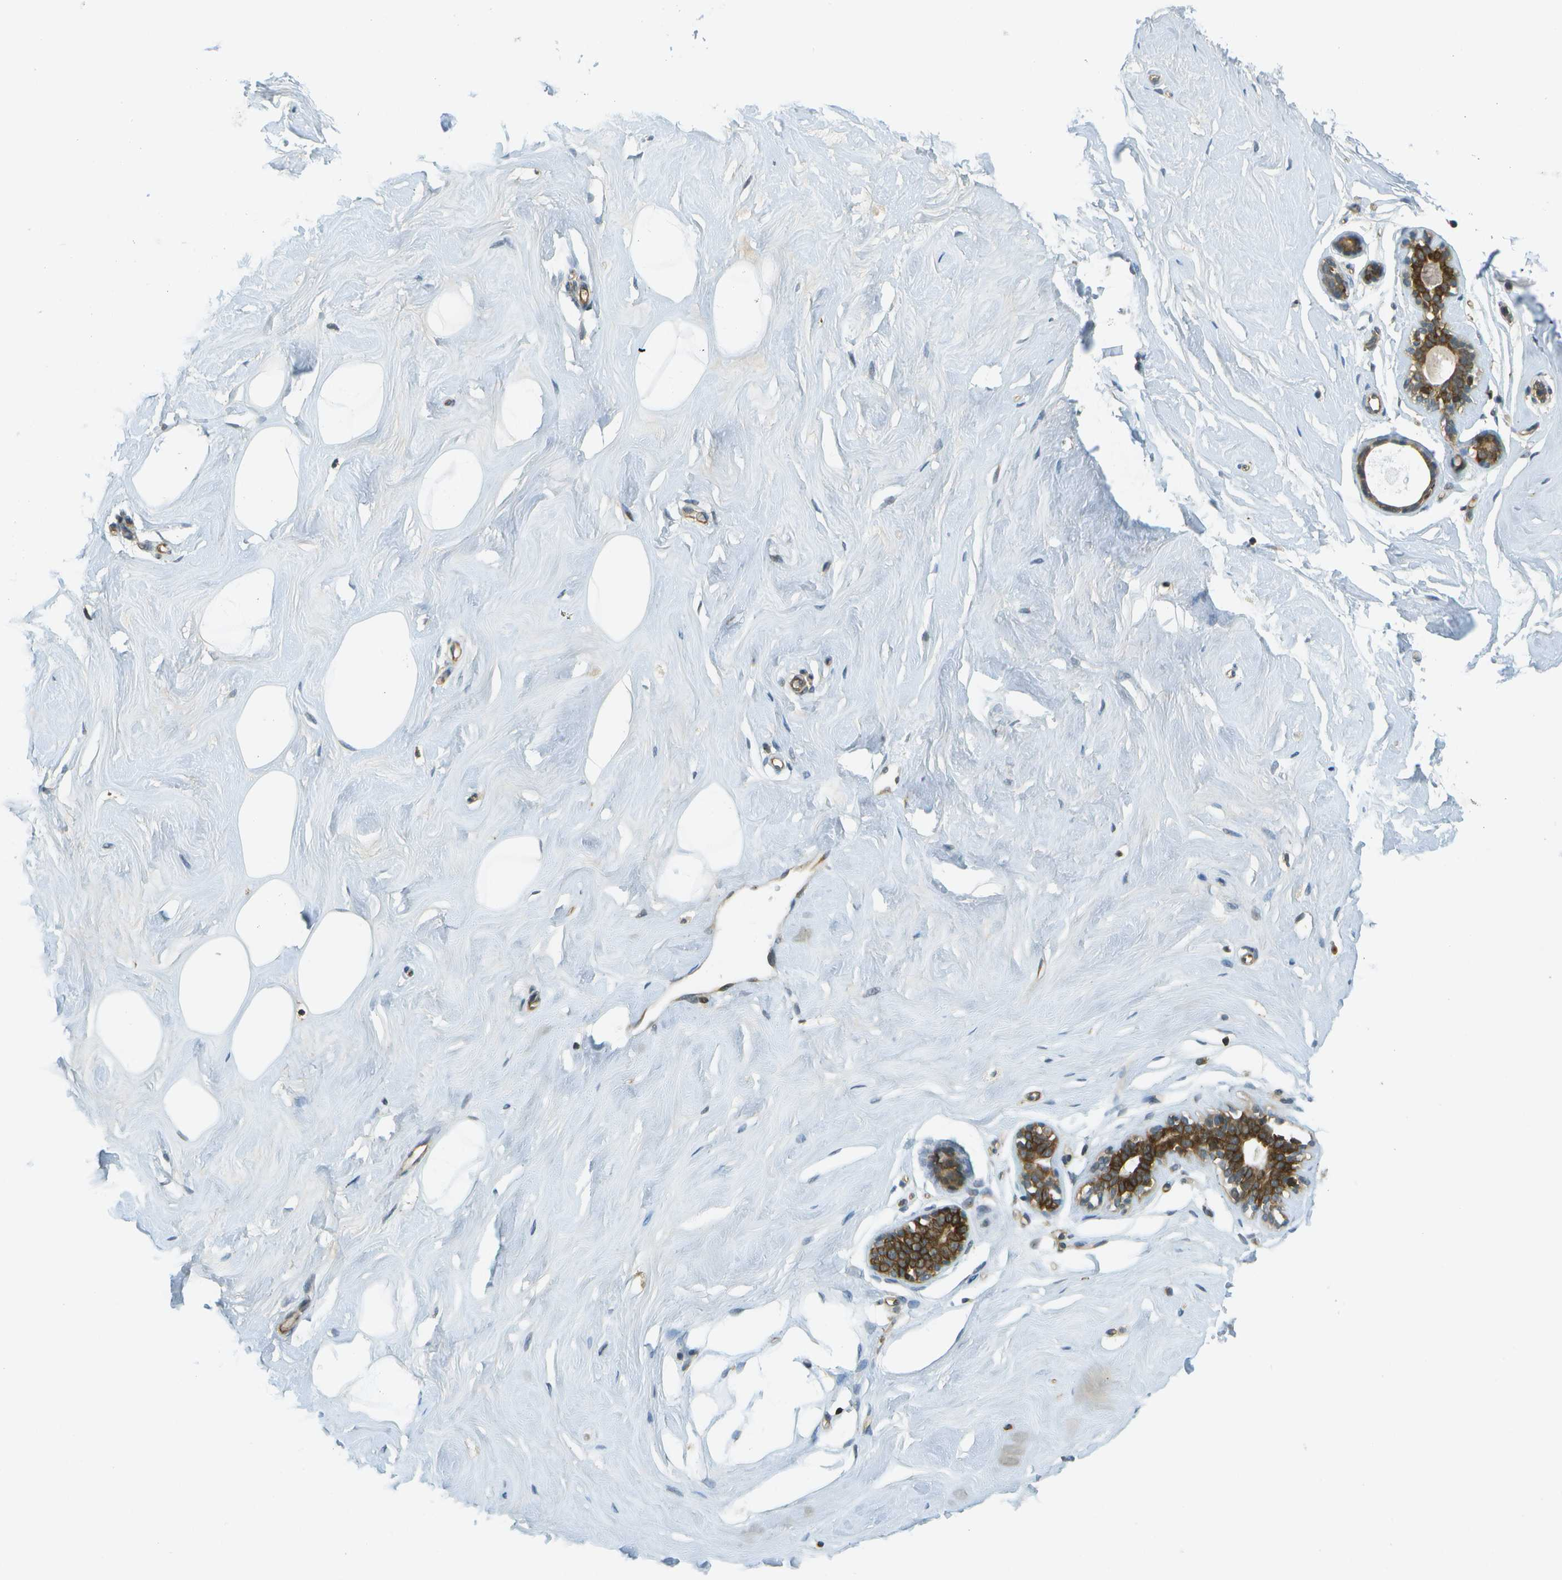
{"staining": {"intensity": "negative", "quantity": "none", "location": "none"}, "tissue": "breast", "cell_type": "Adipocytes", "image_type": "normal", "snomed": [{"axis": "morphology", "description": "Normal tissue, NOS"}, {"axis": "topography", "description": "Breast"}], "caption": "This micrograph is of benign breast stained with immunohistochemistry to label a protein in brown with the nuclei are counter-stained blue. There is no expression in adipocytes.", "gene": "TMTC1", "patient": {"sex": "female", "age": 23}}